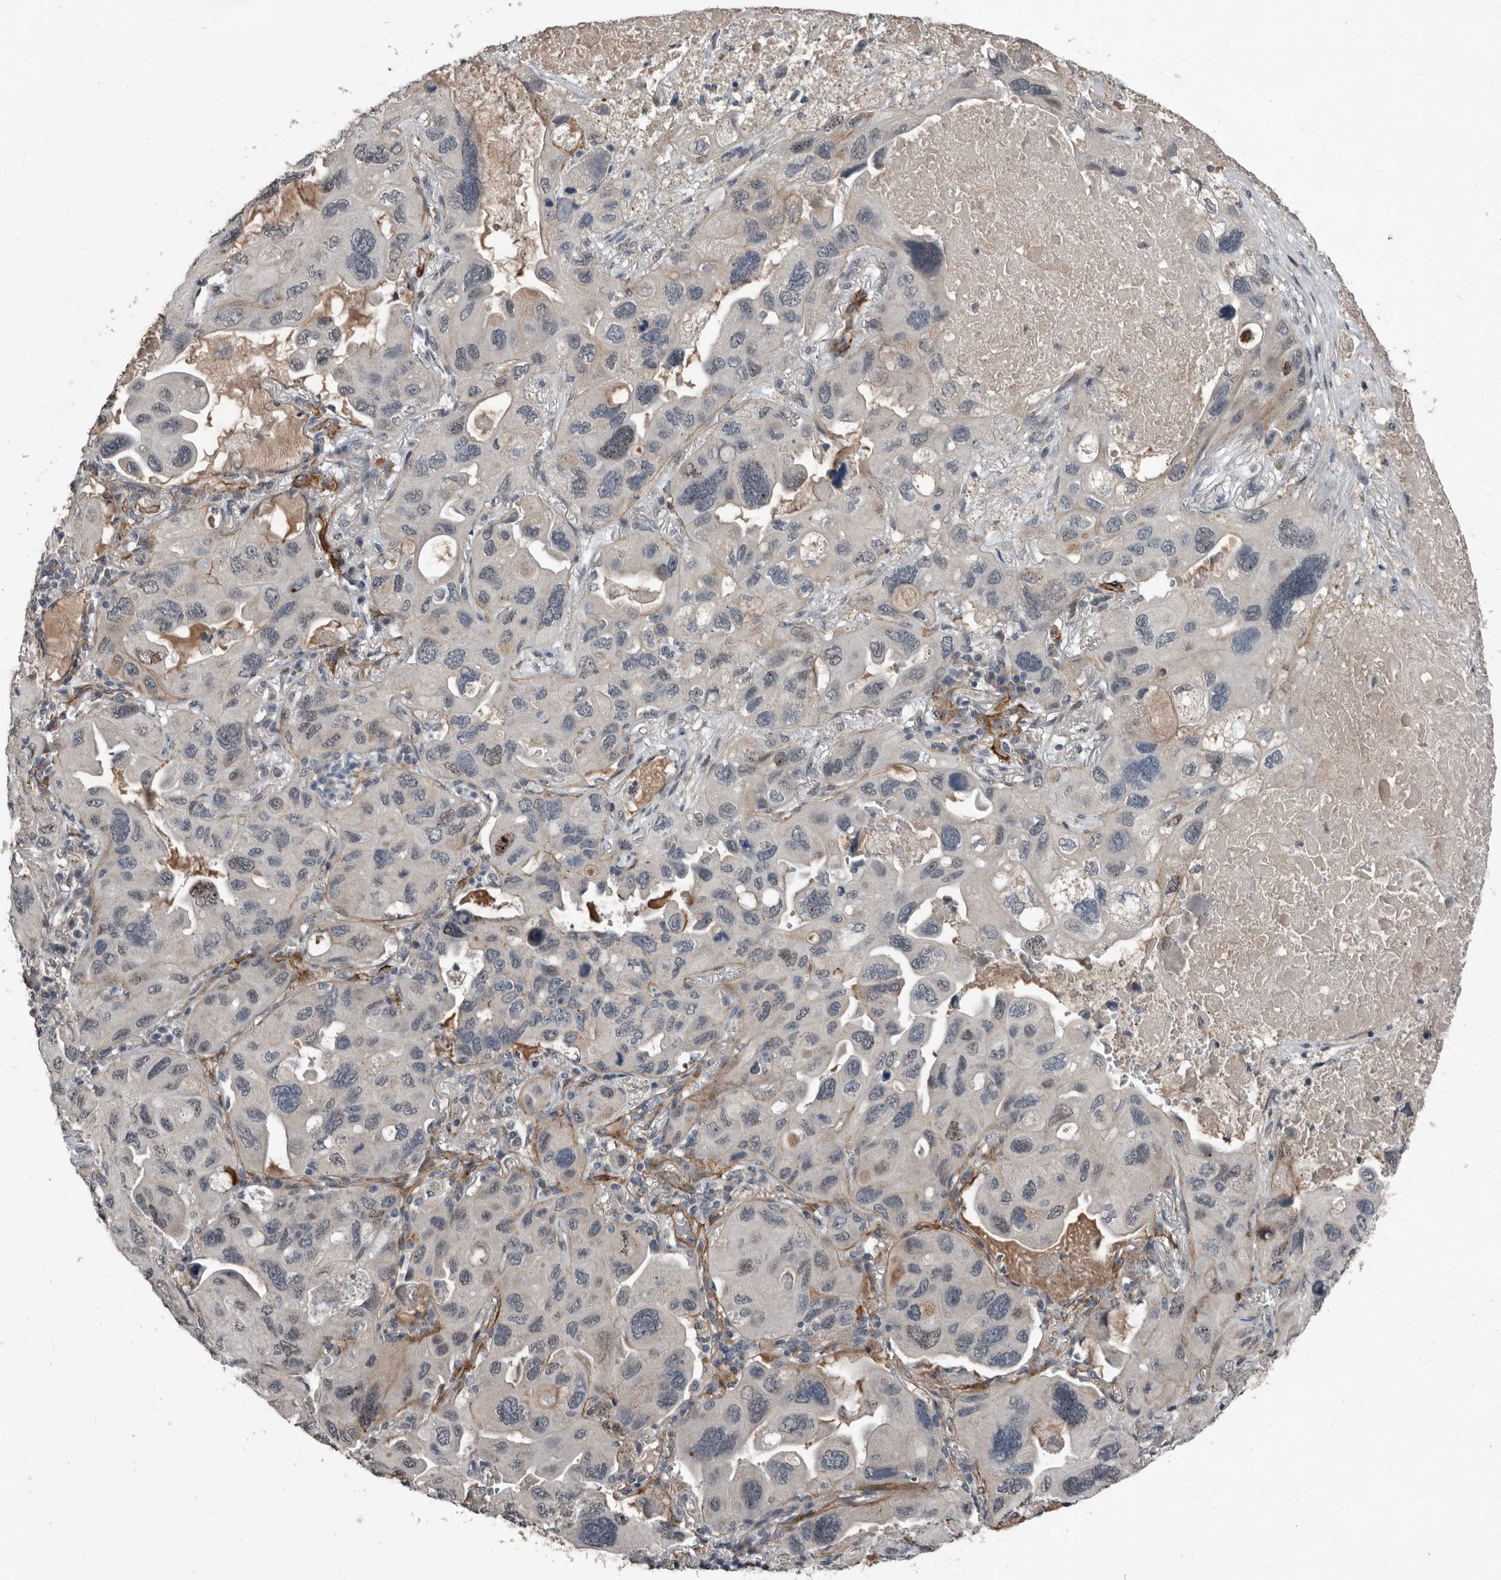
{"staining": {"intensity": "weak", "quantity": "<25%", "location": "nuclear"}, "tissue": "lung cancer", "cell_type": "Tumor cells", "image_type": "cancer", "snomed": [{"axis": "morphology", "description": "Squamous cell carcinoma, NOS"}, {"axis": "topography", "description": "Lung"}], "caption": "Histopathology image shows no significant protein positivity in tumor cells of lung cancer.", "gene": "C1orf216", "patient": {"sex": "female", "age": 73}}